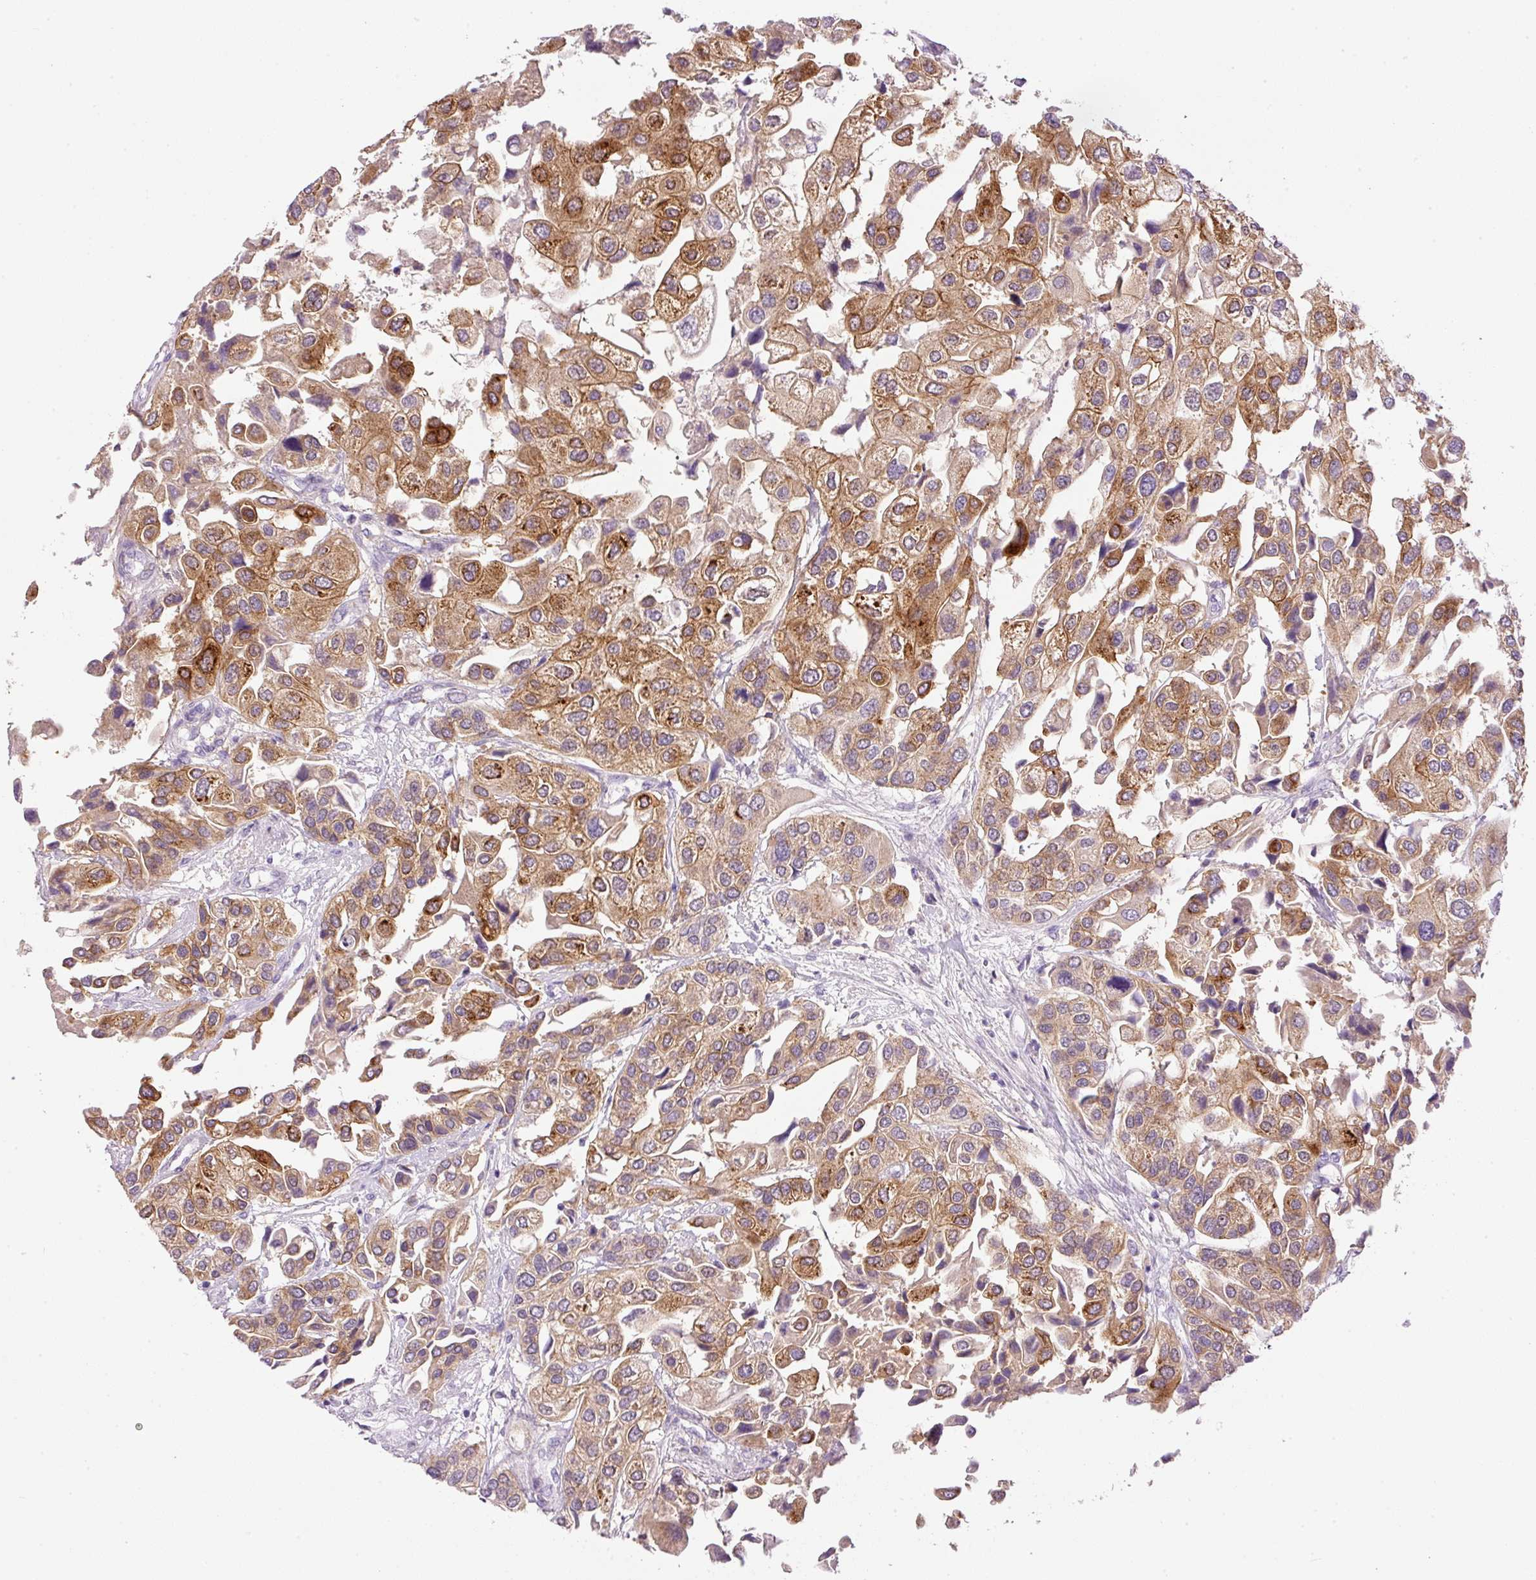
{"staining": {"intensity": "strong", "quantity": ">75%", "location": "cytoplasmic/membranous"}, "tissue": "urothelial cancer", "cell_type": "Tumor cells", "image_type": "cancer", "snomed": [{"axis": "morphology", "description": "Urothelial carcinoma, High grade"}, {"axis": "topography", "description": "Urinary bladder"}], "caption": "Immunohistochemistry of urothelial cancer displays high levels of strong cytoplasmic/membranous positivity in about >75% of tumor cells.", "gene": "SRC", "patient": {"sex": "female", "age": 64}}